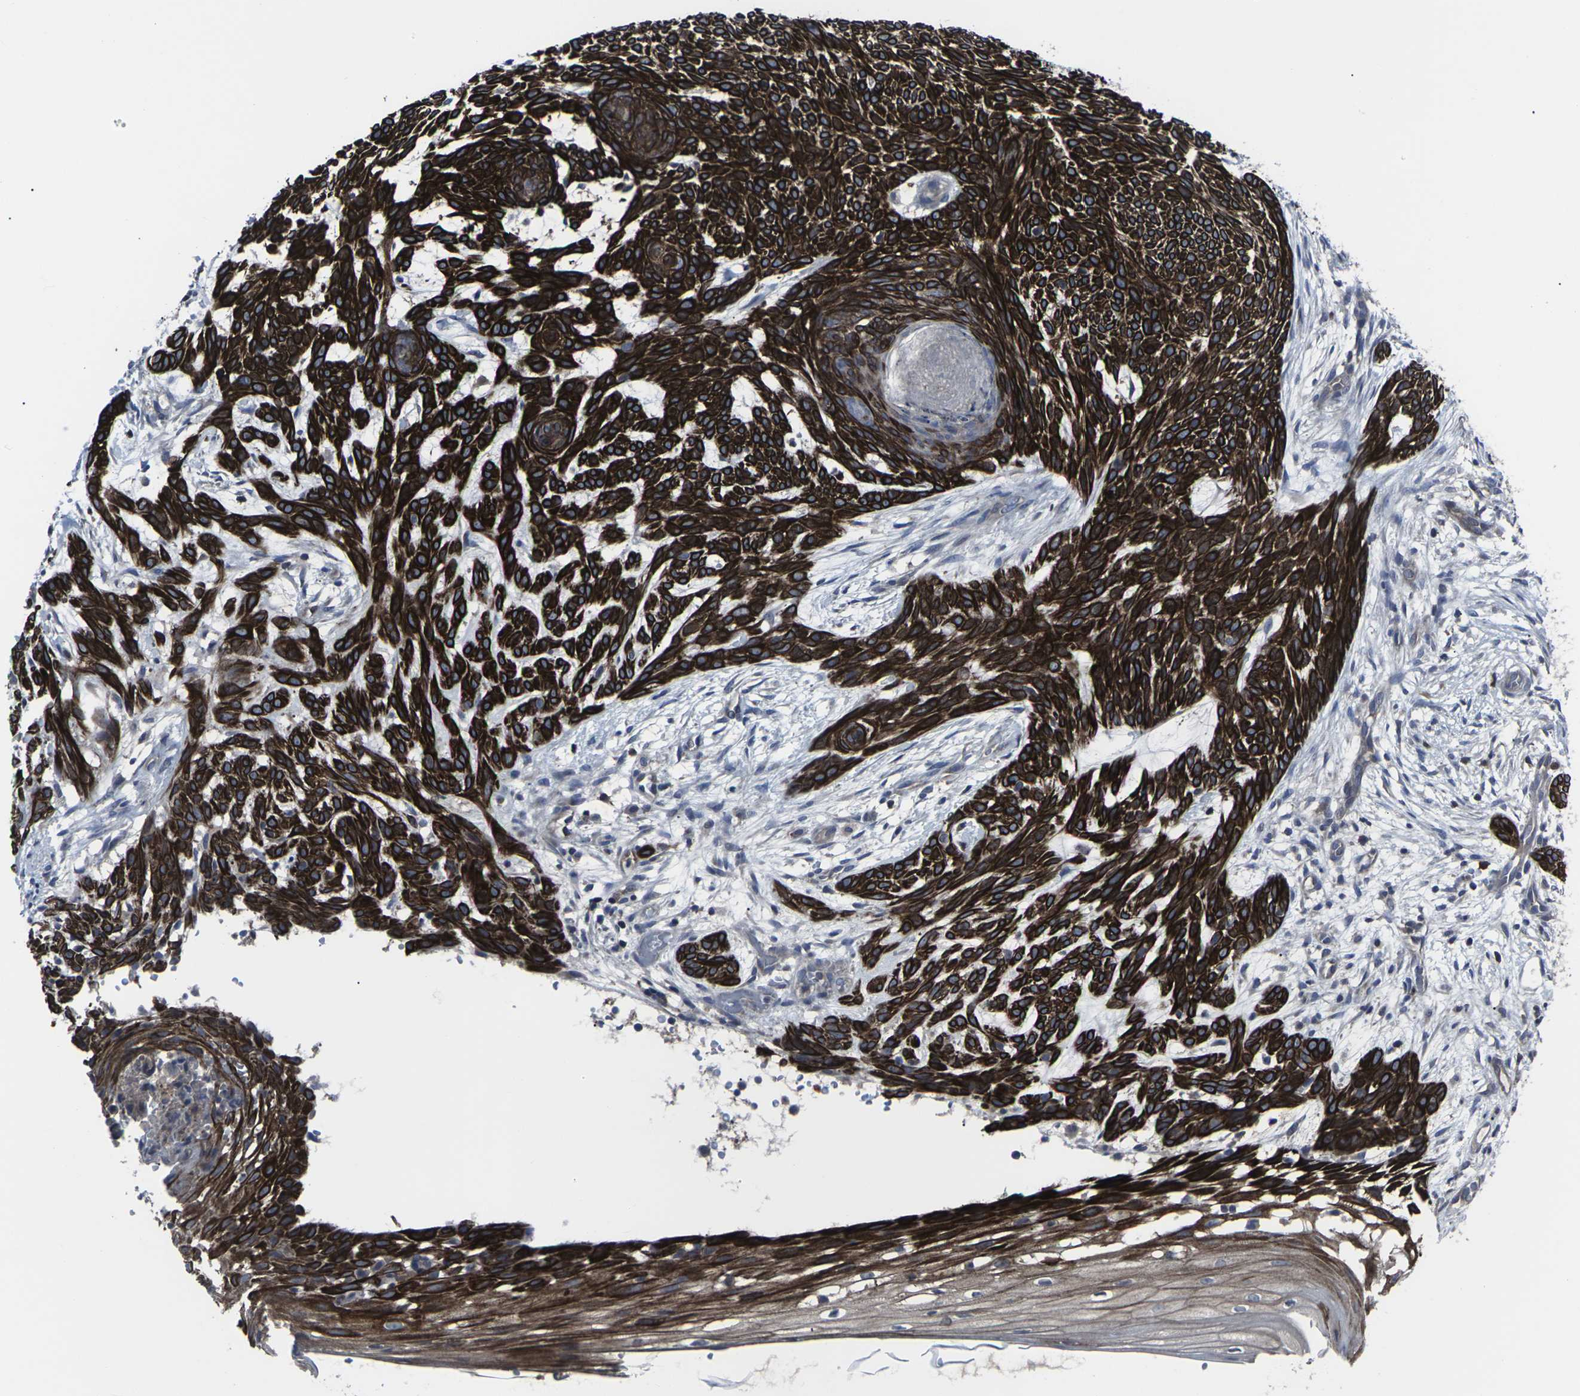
{"staining": {"intensity": "strong", "quantity": ">75%", "location": "cytoplasmic/membranous"}, "tissue": "skin cancer", "cell_type": "Tumor cells", "image_type": "cancer", "snomed": [{"axis": "morphology", "description": "Basal cell carcinoma"}, {"axis": "topography", "description": "Skin"}], "caption": "Brown immunohistochemical staining in skin basal cell carcinoma shows strong cytoplasmic/membranous expression in about >75% of tumor cells.", "gene": "HPRT1", "patient": {"sex": "female", "age": 59}}